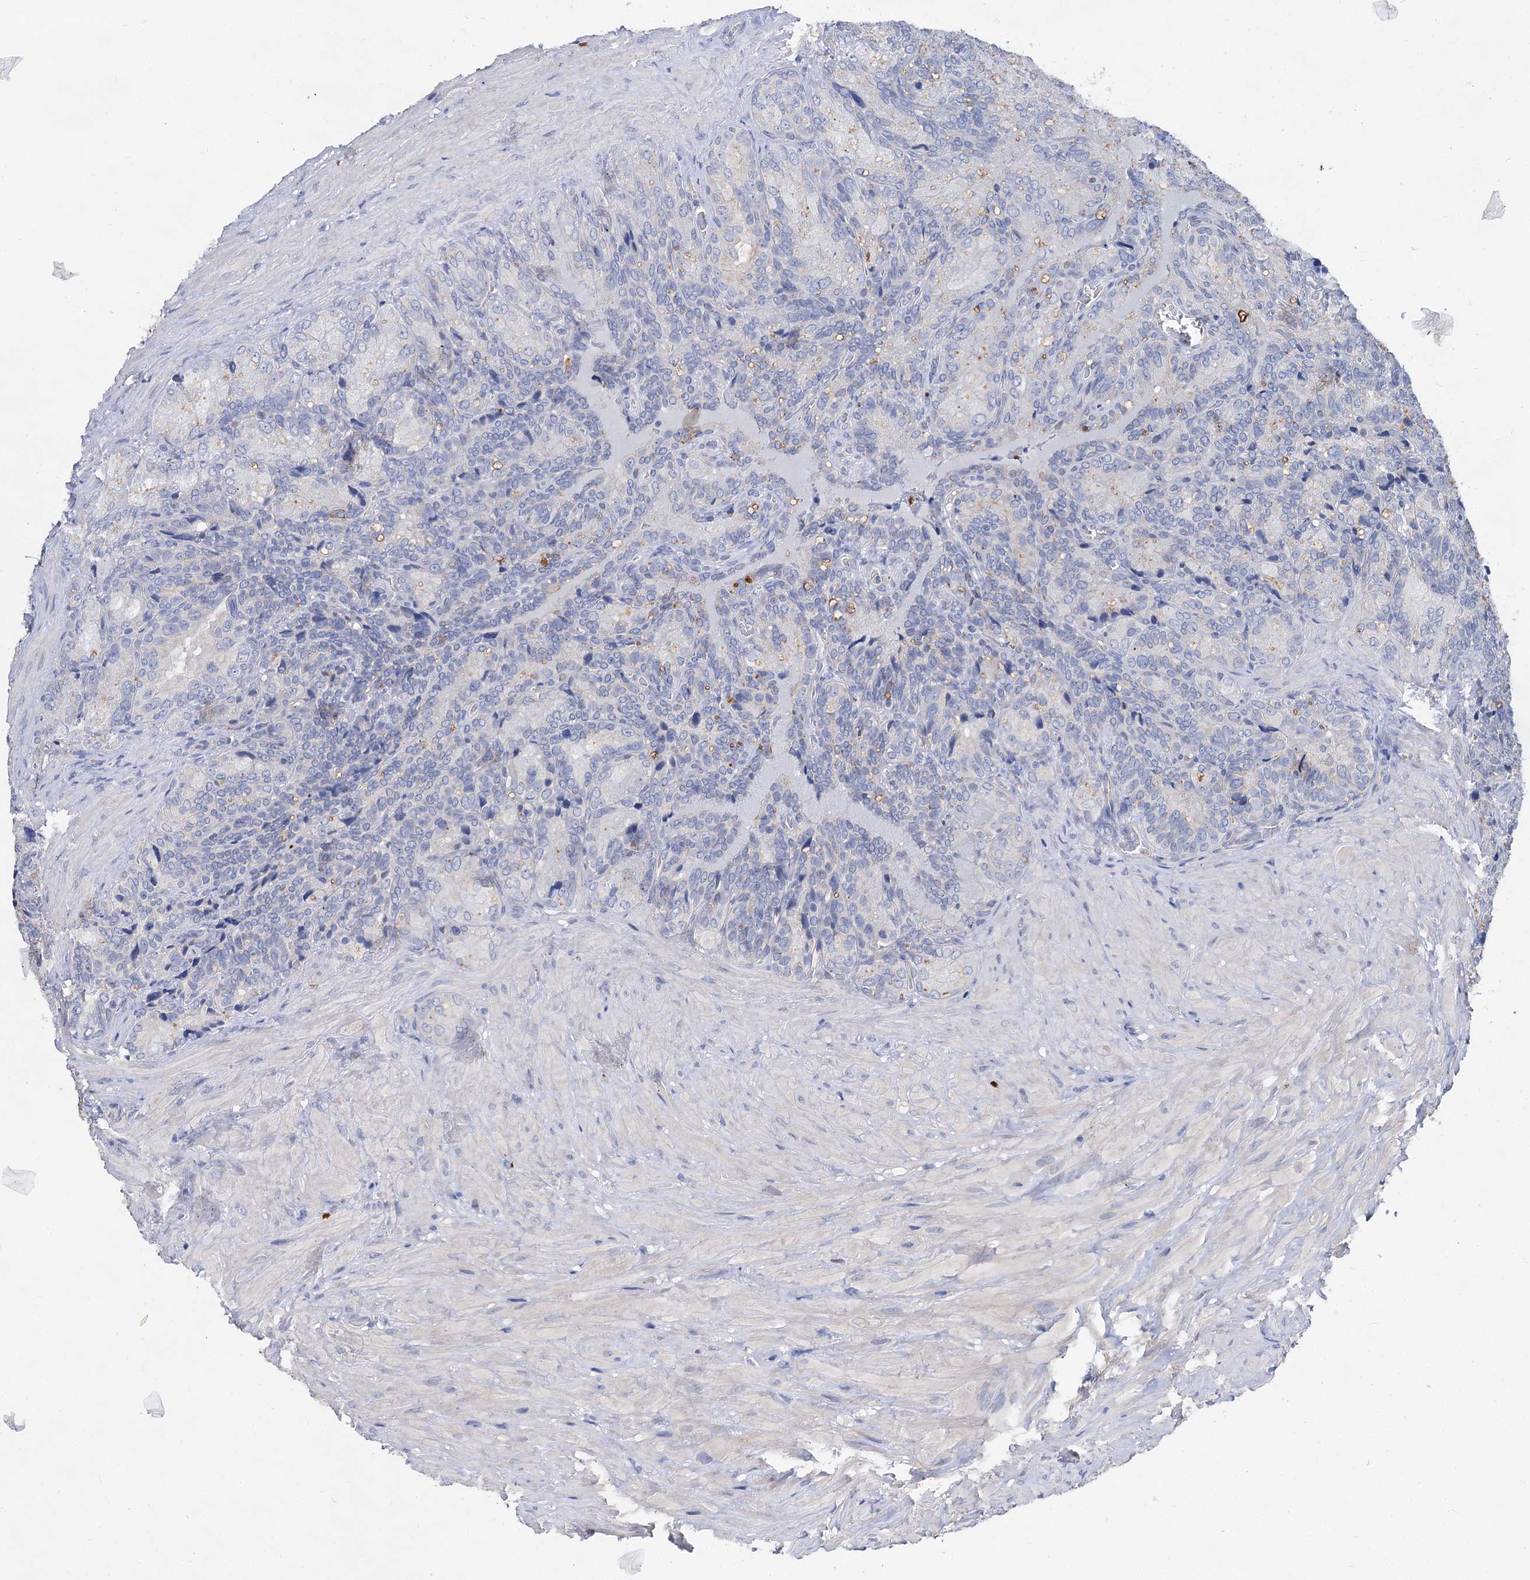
{"staining": {"intensity": "negative", "quantity": "none", "location": "none"}, "tissue": "seminal vesicle", "cell_type": "Glandular cells", "image_type": "normal", "snomed": [{"axis": "morphology", "description": "Normal tissue, NOS"}, {"axis": "topography", "description": "Seminal veicle"}], "caption": "IHC histopathology image of normal seminal vesicle: seminal vesicle stained with DAB (3,3'-diaminobenzidine) exhibits no significant protein positivity in glandular cells.", "gene": "HVCN1", "patient": {"sex": "male", "age": 62}}